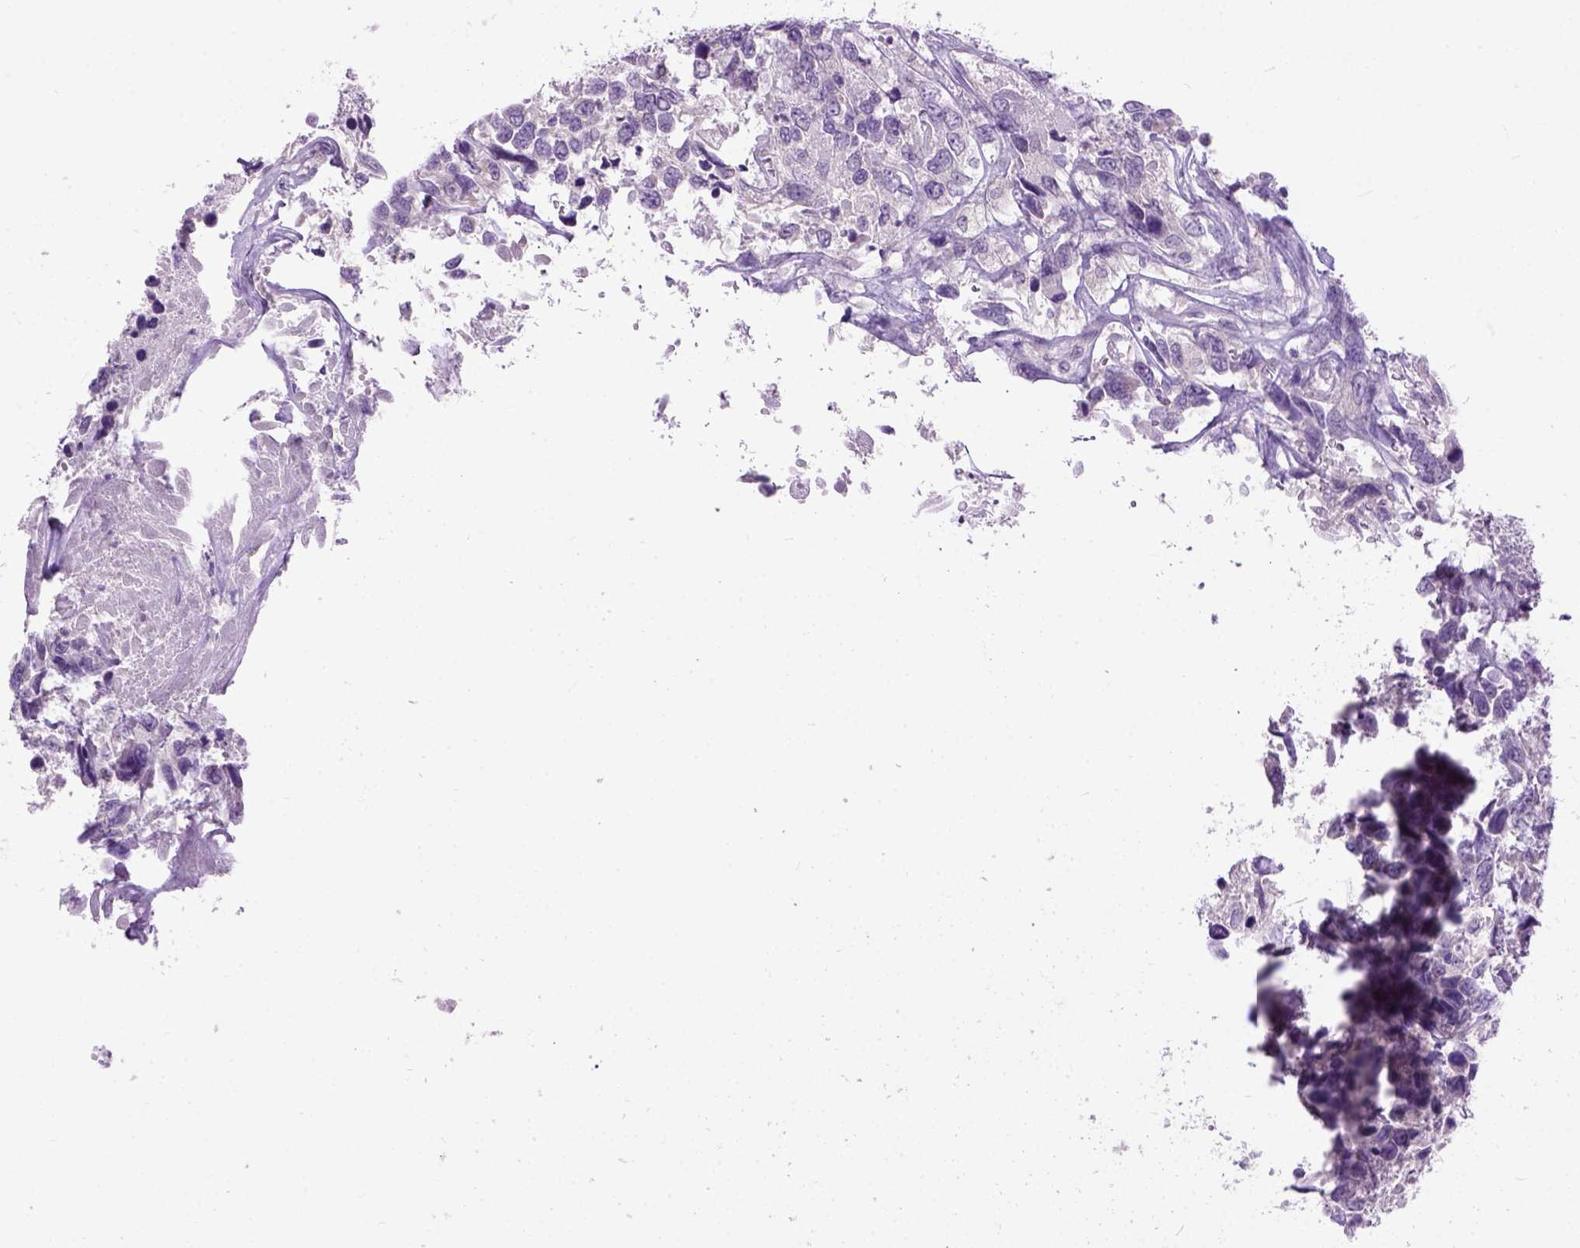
{"staining": {"intensity": "negative", "quantity": "none", "location": "none"}, "tissue": "urothelial cancer", "cell_type": "Tumor cells", "image_type": "cancer", "snomed": [{"axis": "morphology", "description": "Urothelial carcinoma, High grade"}, {"axis": "topography", "description": "Urinary bladder"}], "caption": "Micrograph shows no protein expression in tumor cells of urothelial cancer tissue. The staining is performed using DAB brown chromogen with nuclei counter-stained in using hematoxylin.", "gene": "MAPT", "patient": {"sex": "female", "age": 70}}